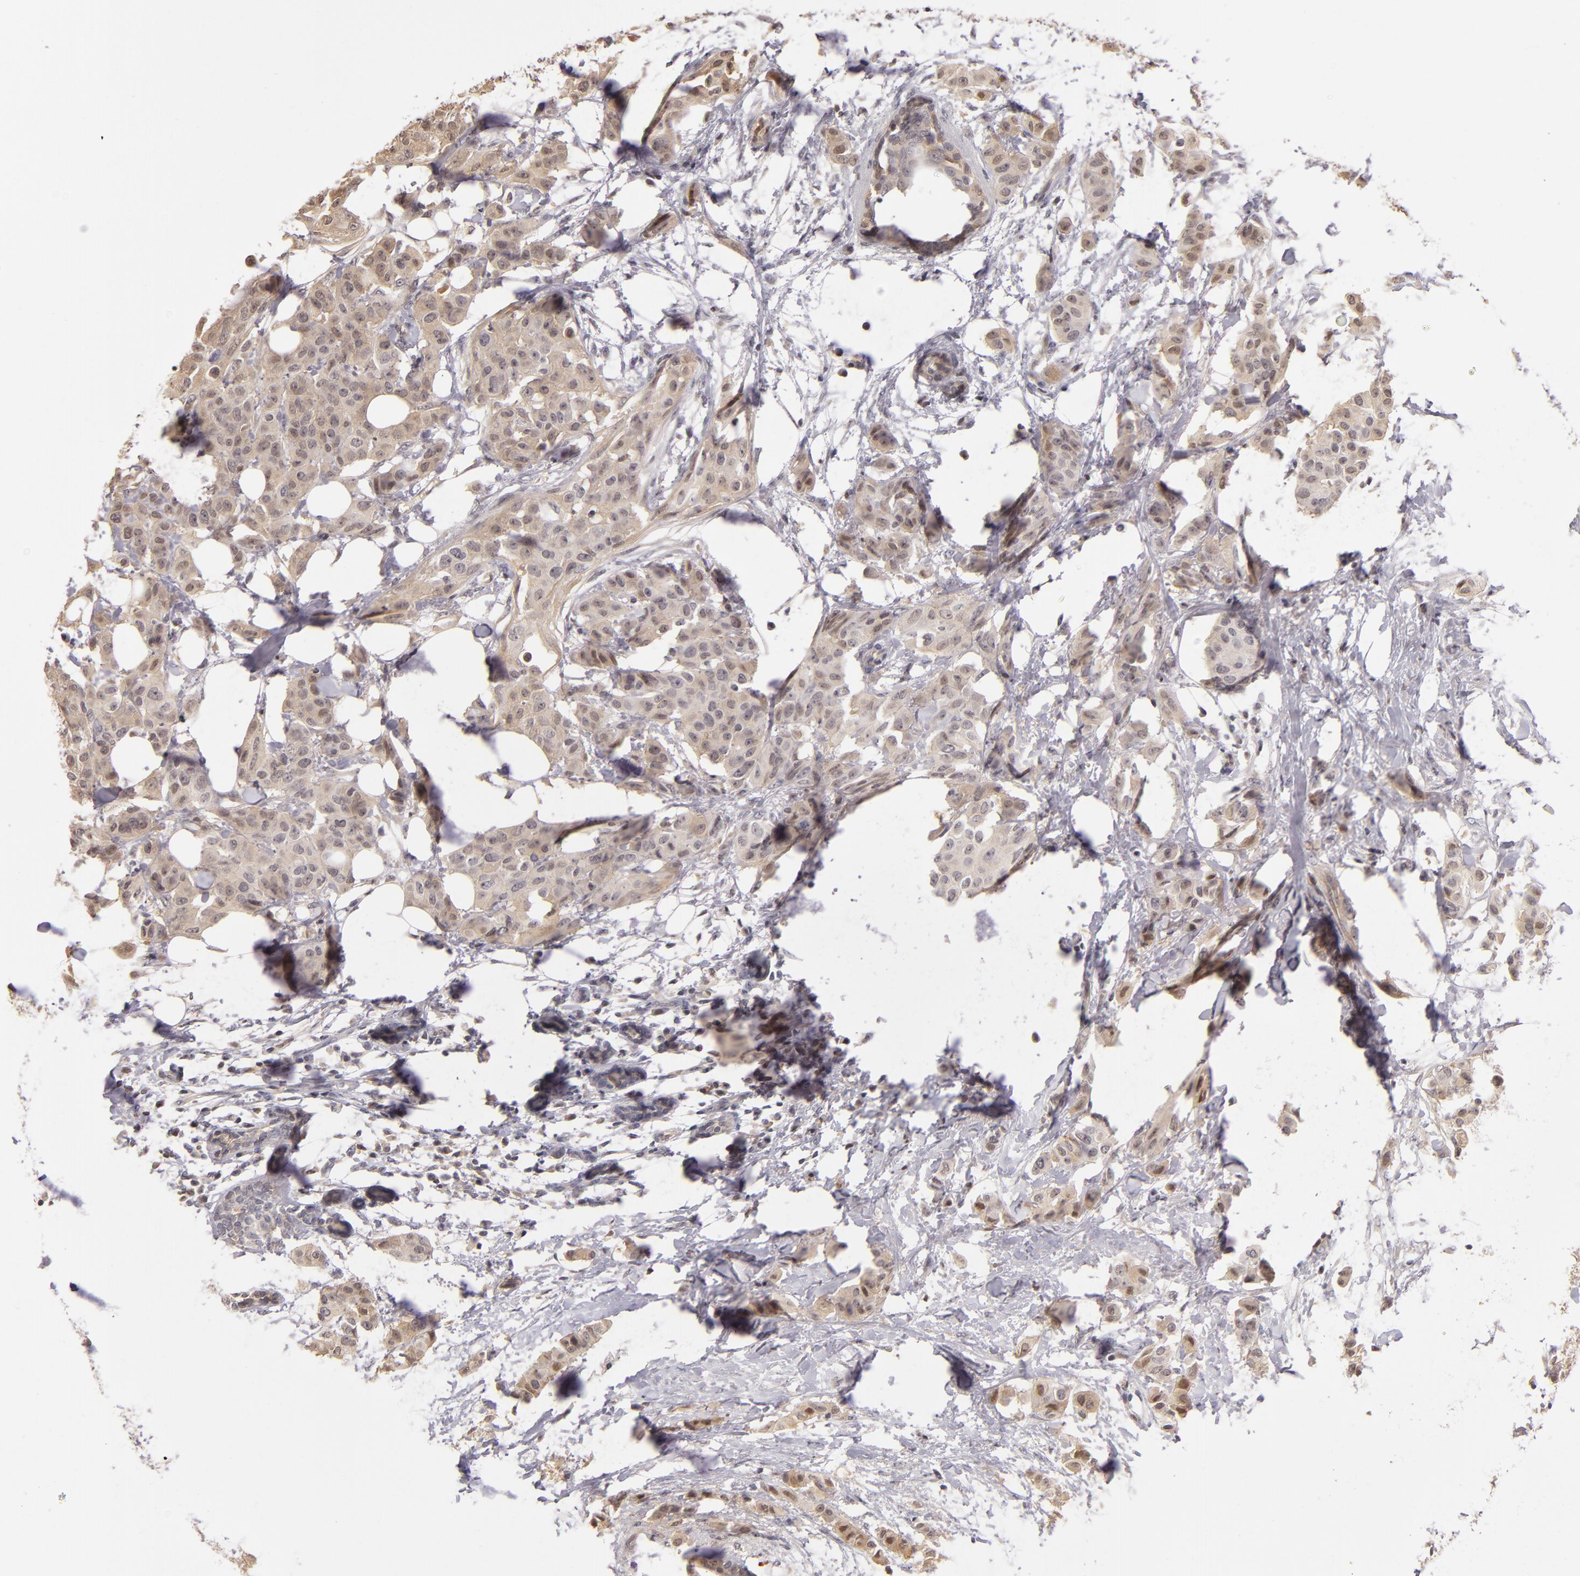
{"staining": {"intensity": "weak", "quantity": ">75%", "location": "cytoplasmic/membranous"}, "tissue": "breast cancer", "cell_type": "Tumor cells", "image_type": "cancer", "snomed": [{"axis": "morphology", "description": "Duct carcinoma"}, {"axis": "topography", "description": "Breast"}], "caption": "Brown immunohistochemical staining in human breast cancer exhibits weak cytoplasmic/membranous expression in about >75% of tumor cells.", "gene": "LRG1", "patient": {"sex": "female", "age": 40}}